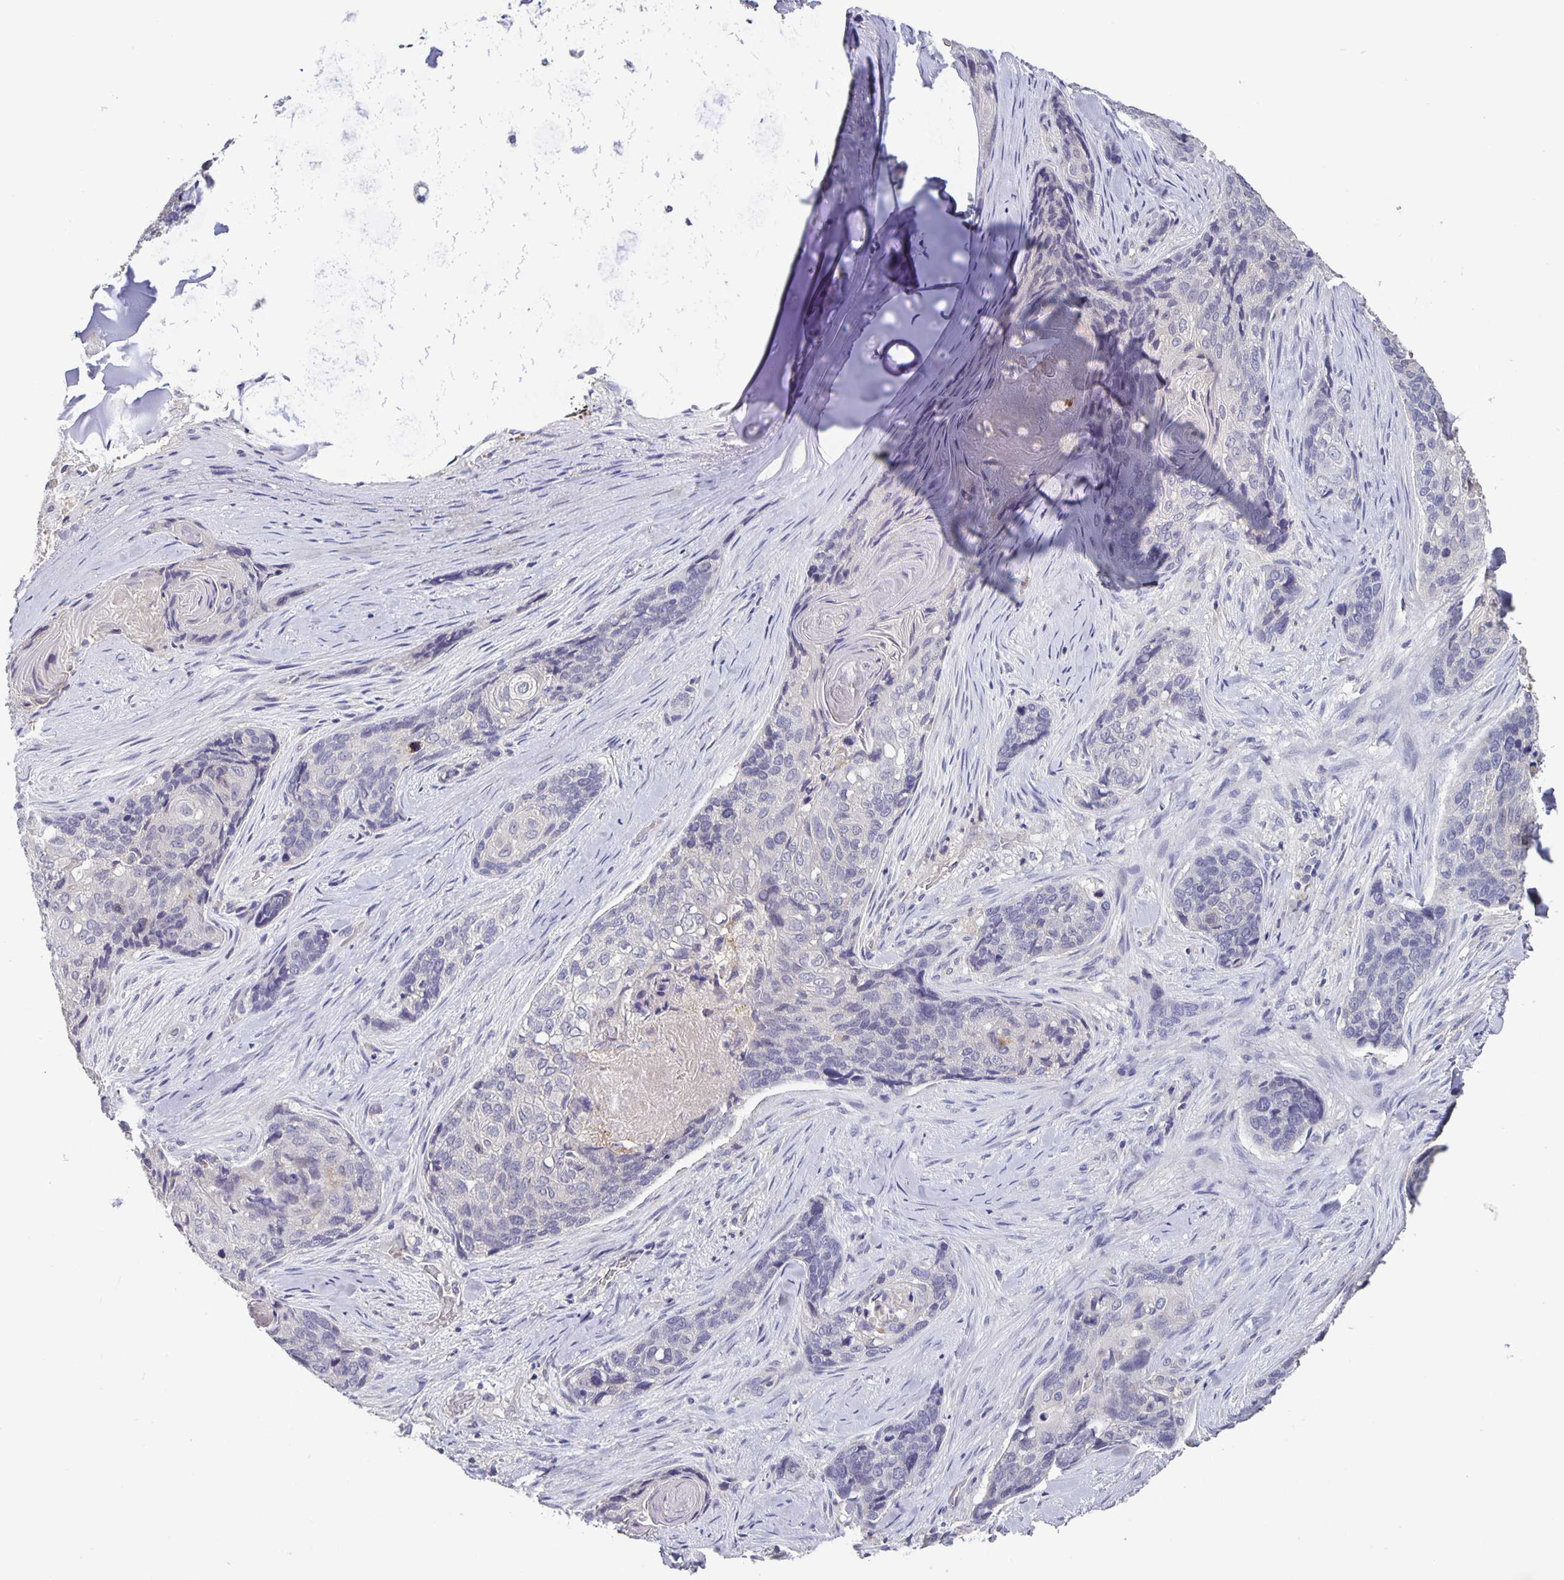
{"staining": {"intensity": "negative", "quantity": "none", "location": "none"}, "tissue": "lung cancer", "cell_type": "Tumor cells", "image_type": "cancer", "snomed": [{"axis": "morphology", "description": "Squamous cell carcinoma, NOS"}, {"axis": "morphology", "description": "Squamous cell carcinoma, metastatic, NOS"}, {"axis": "topography", "description": "Lymph node"}, {"axis": "topography", "description": "Lung"}], "caption": "An image of human lung cancer (squamous cell carcinoma) is negative for staining in tumor cells.", "gene": "GDF15", "patient": {"sex": "male", "age": 41}}